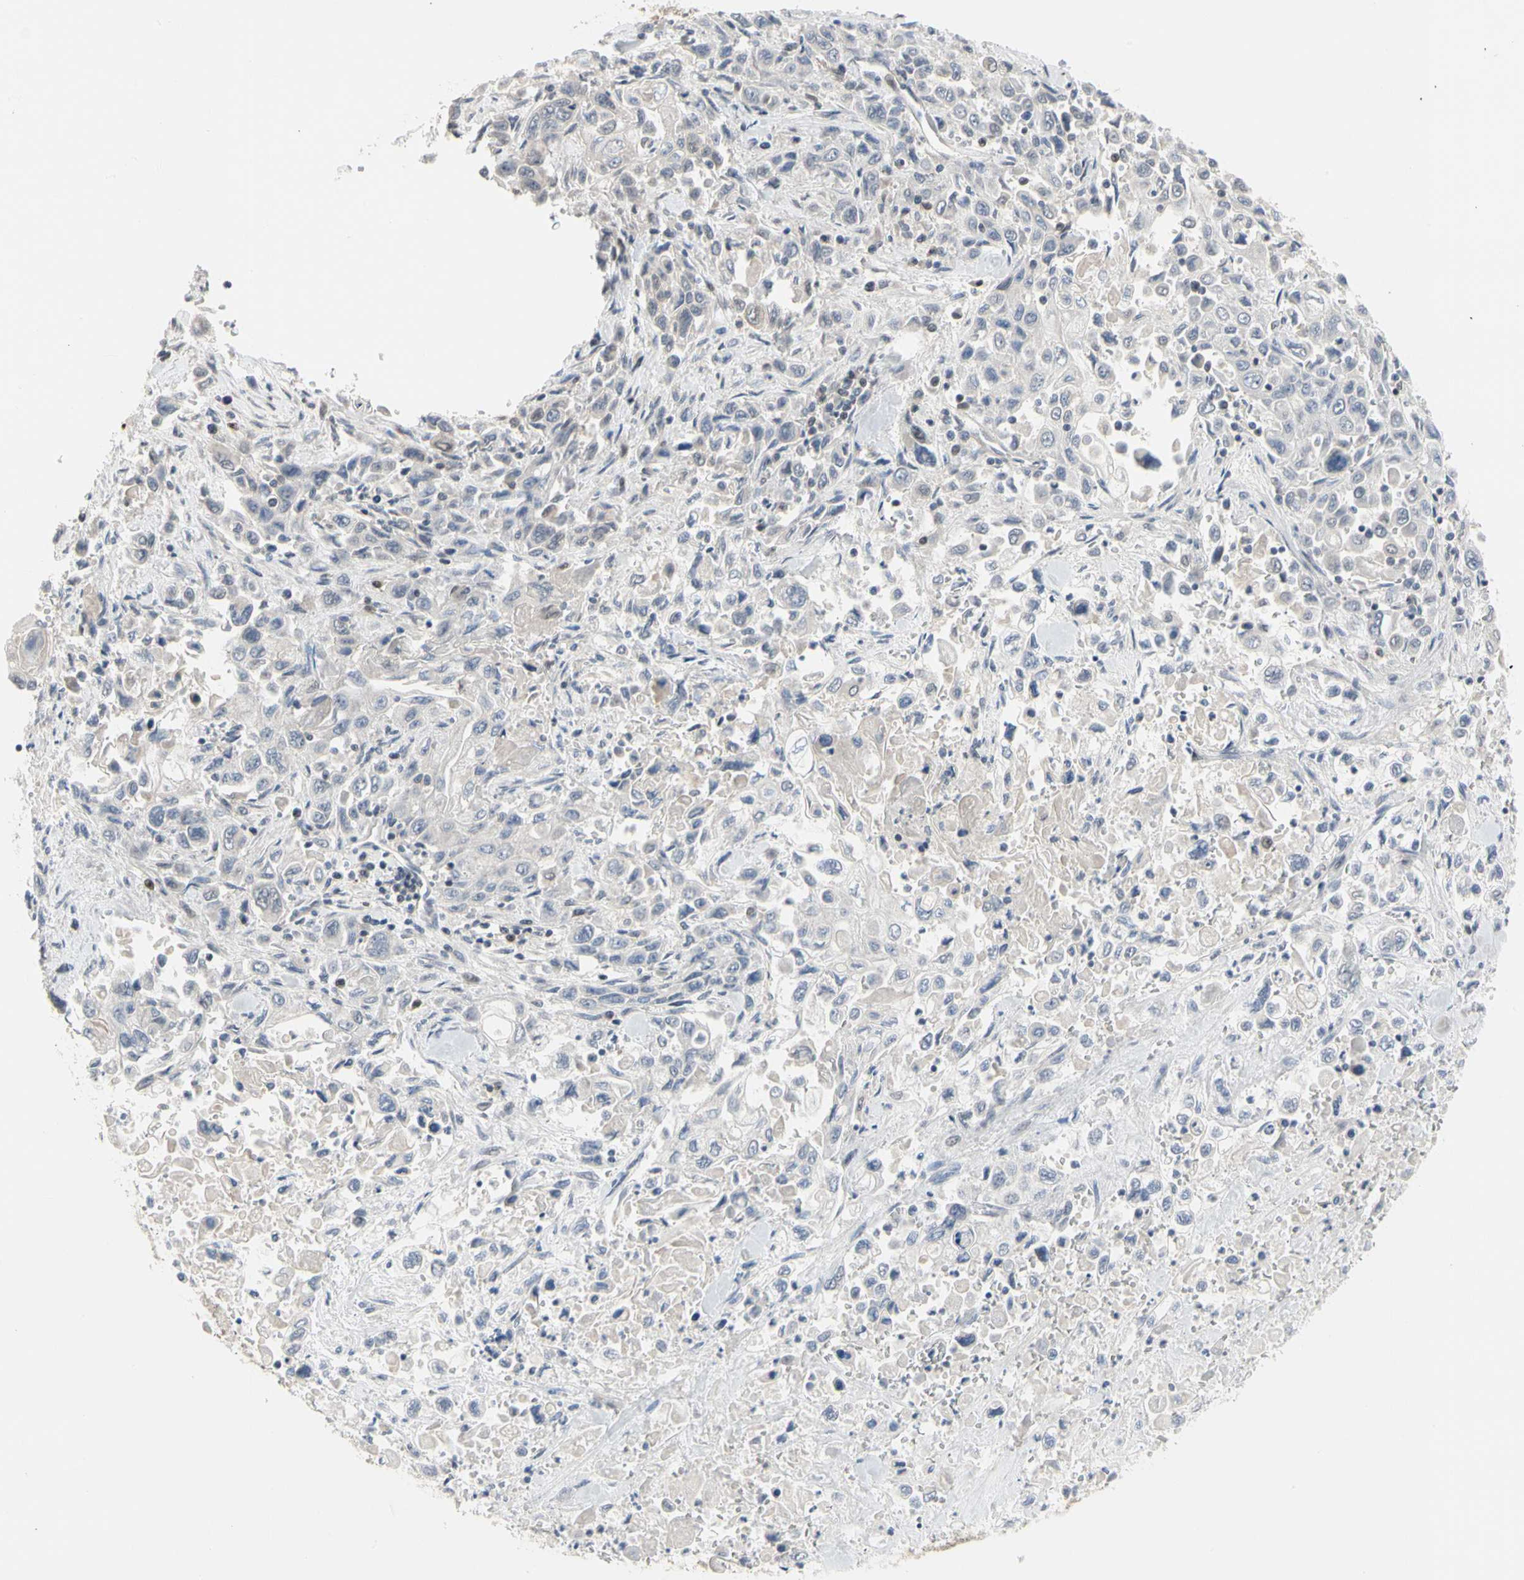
{"staining": {"intensity": "weak", "quantity": ">75%", "location": "cytoplasmic/membranous"}, "tissue": "pancreatic cancer", "cell_type": "Tumor cells", "image_type": "cancer", "snomed": [{"axis": "morphology", "description": "Adenocarcinoma, NOS"}, {"axis": "topography", "description": "Pancreas"}], "caption": "About >75% of tumor cells in human pancreatic cancer reveal weak cytoplasmic/membranous protein expression as visualized by brown immunohistochemical staining.", "gene": "CDK5", "patient": {"sex": "male", "age": 70}}